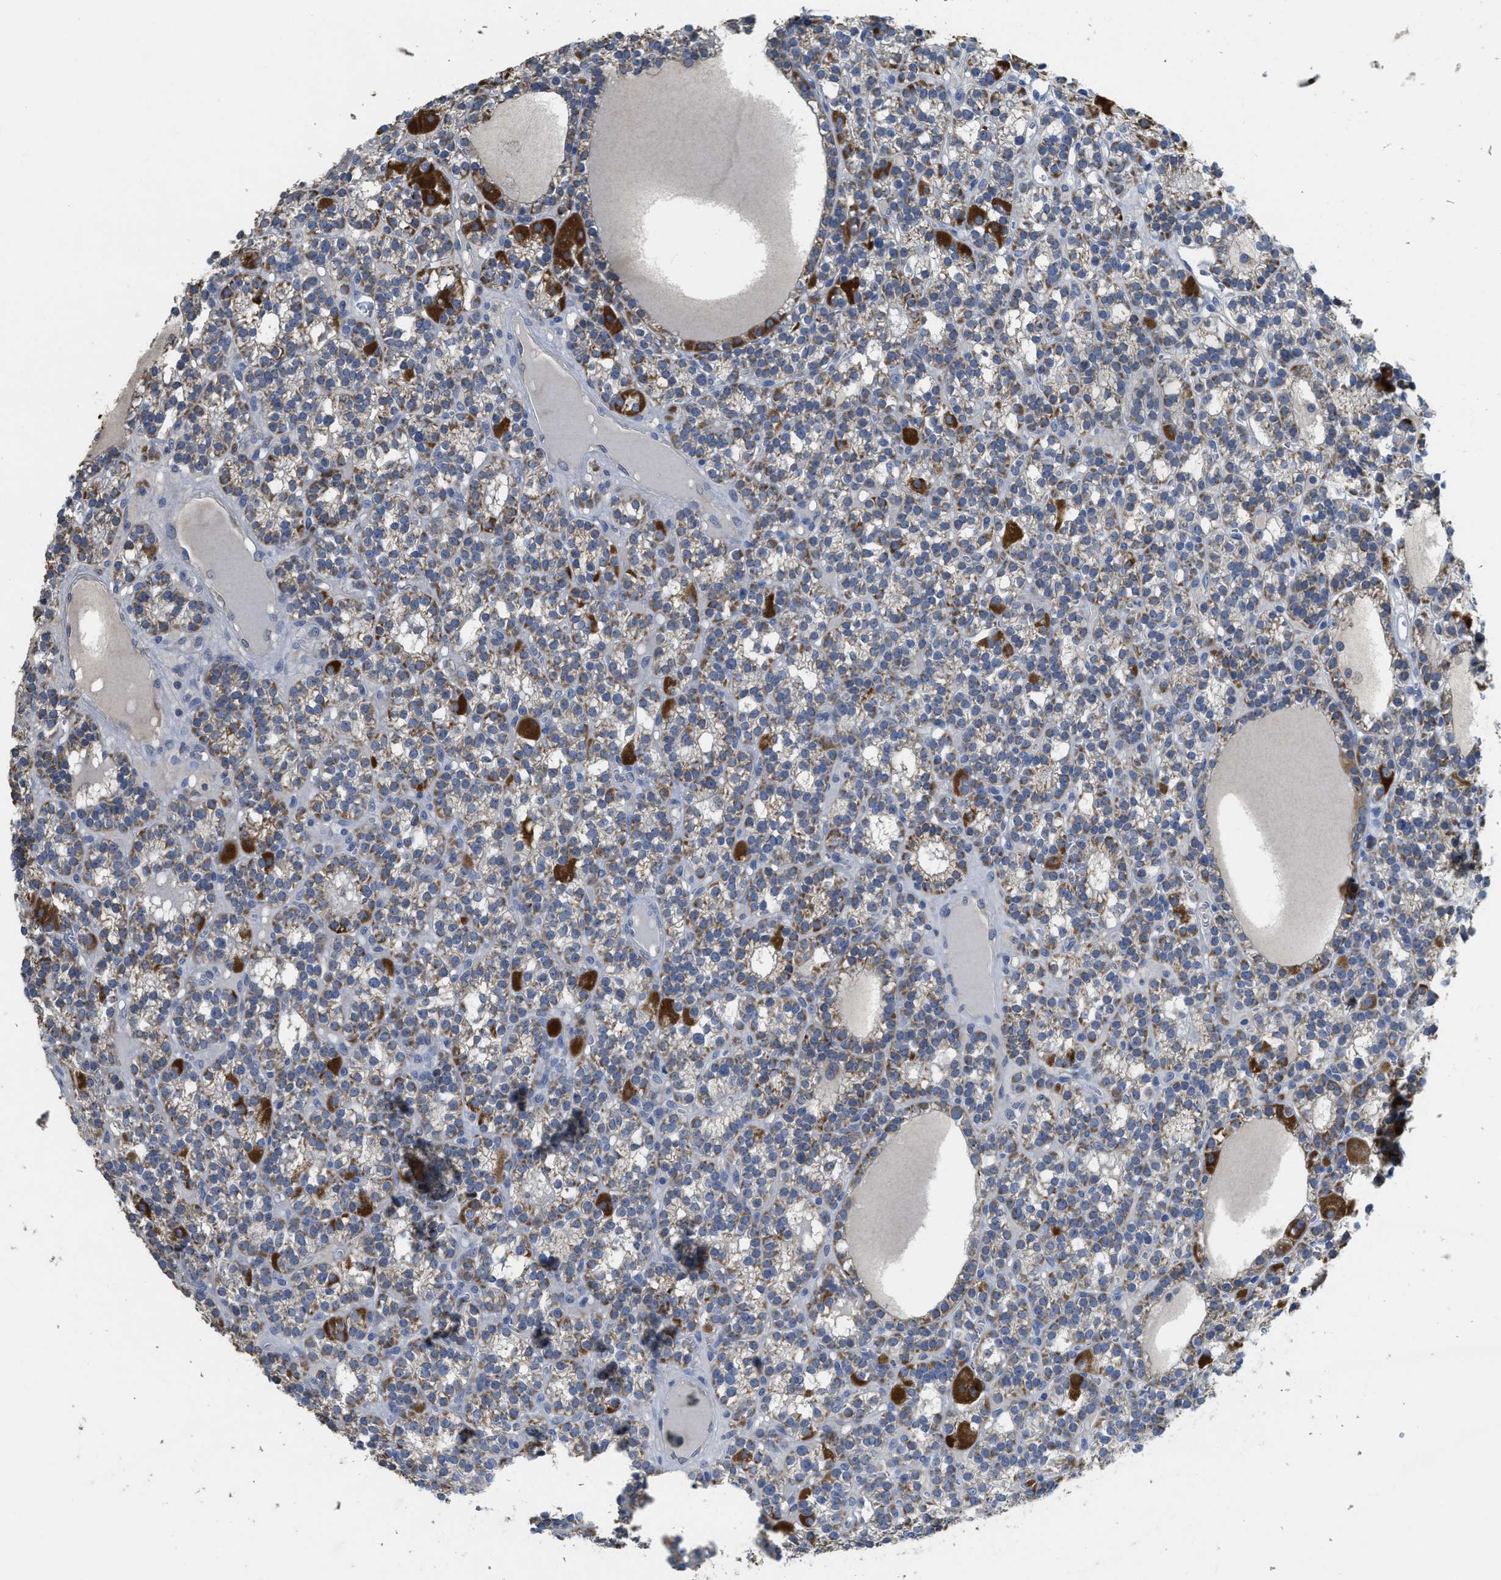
{"staining": {"intensity": "moderate", "quantity": "25%-75%", "location": "cytoplasmic/membranous"}, "tissue": "parathyroid gland", "cell_type": "Glandular cells", "image_type": "normal", "snomed": [{"axis": "morphology", "description": "Normal tissue, NOS"}, {"axis": "morphology", "description": "Adenoma, NOS"}, {"axis": "topography", "description": "Parathyroid gland"}], "caption": "Immunohistochemical staining of normal parathyroid gland reveals moderate cytoplasmic/membranous protein staining in about 25%-75% of glandular cells. (Brightfield microscopy of DAB IHC at high magnification).", "gene": "SFXN2", "patient": {"sex": "female", "age": 58}}